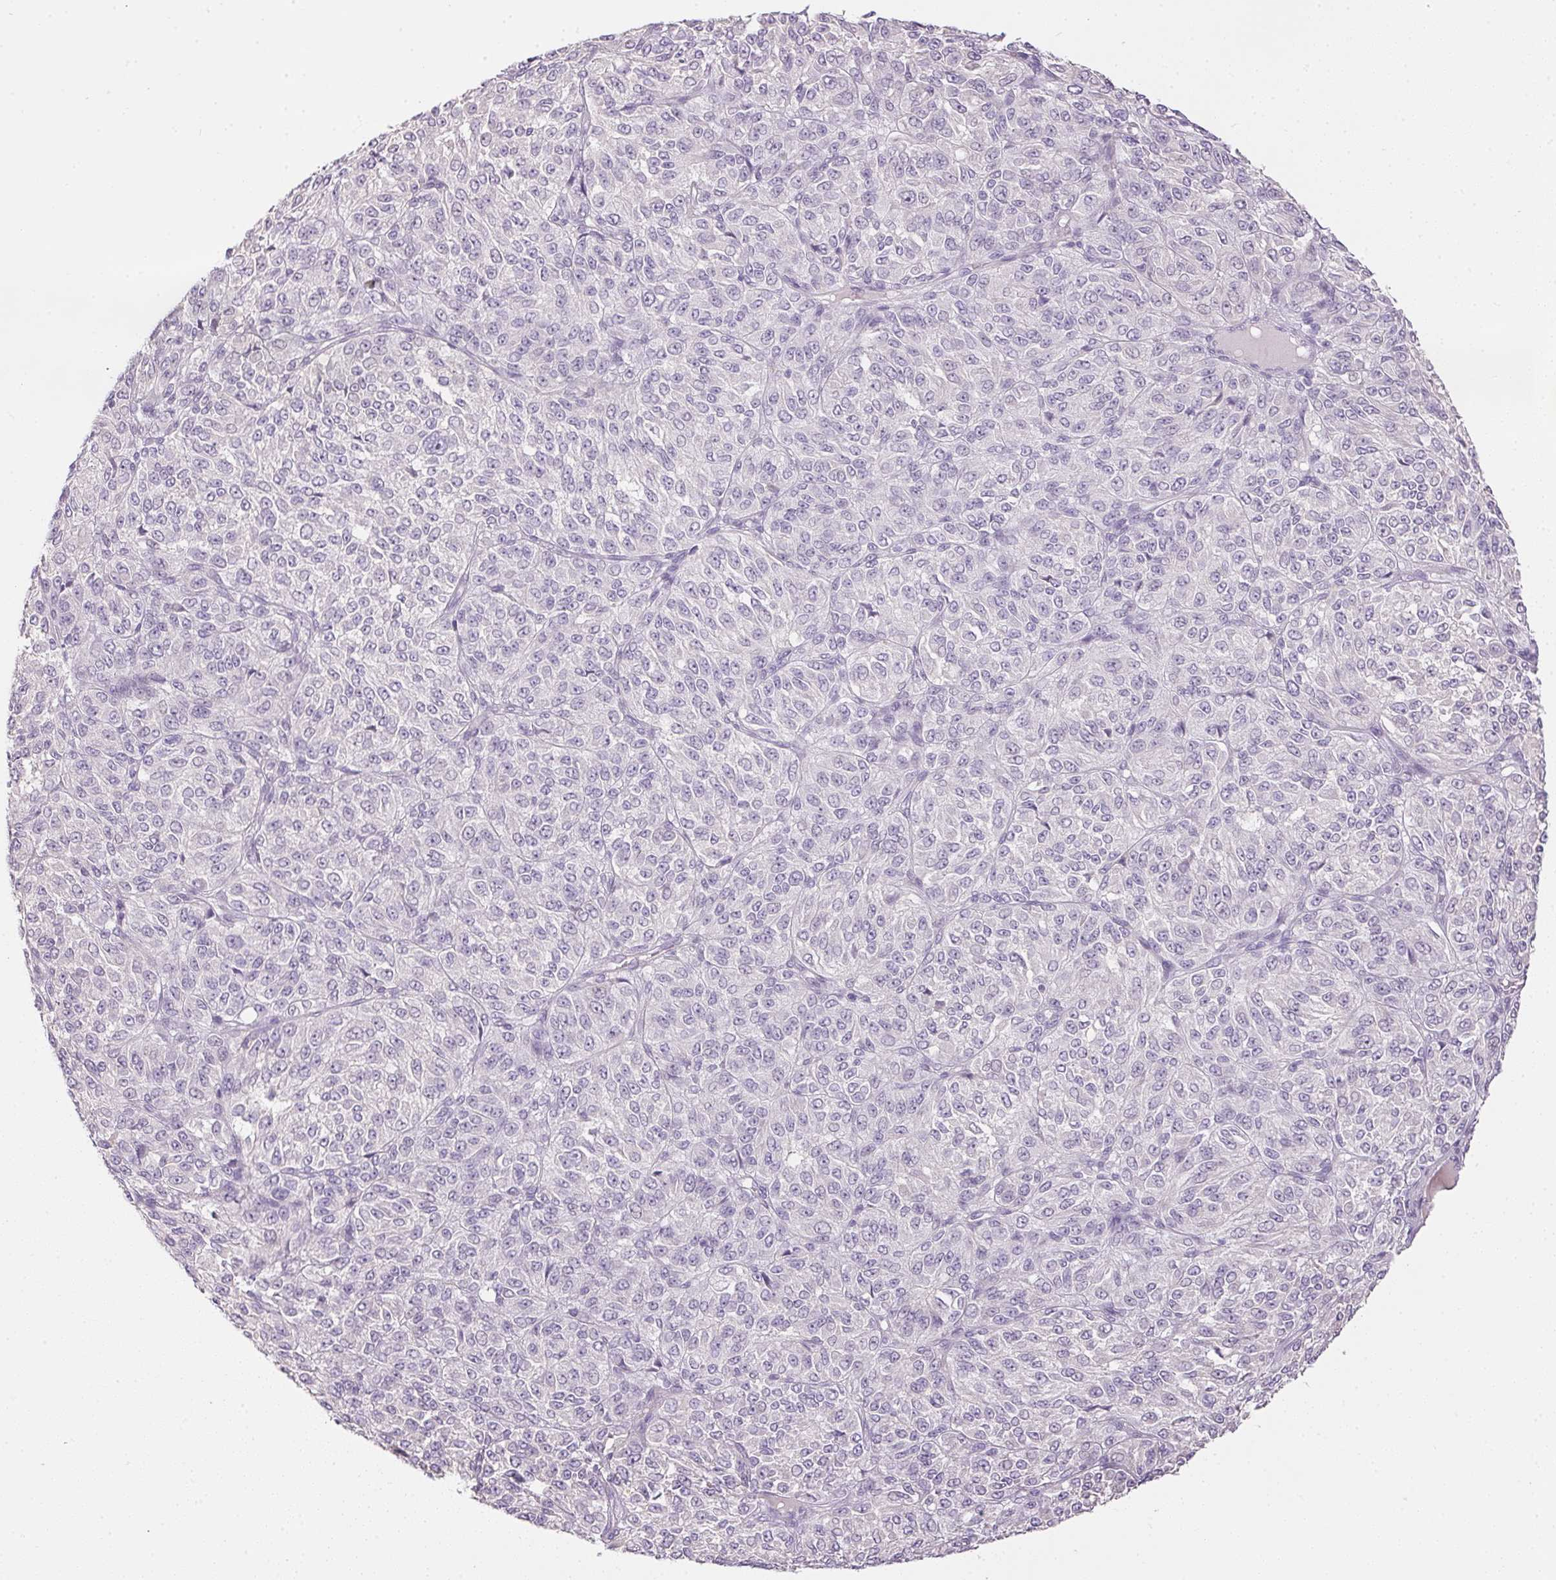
{"staining": {"intensity": "negative", "quantity": "none", "location": "none"}, "tissue": "melanoma", "cell_type": "Tumor cells", "image_type": "cancer", "snomed": [{"axis": "morphology", "description": "Malignant melanoma, Metastatic site"}, {"axis": "topography", "description": "Brain"}], "caption": "The IHC micrograph has no significant expression in tumor cells of malignant melanoma (metastatic site) tissue.", "gene": "CTCFL", "patient": {"sex": "female", "age": 56}}